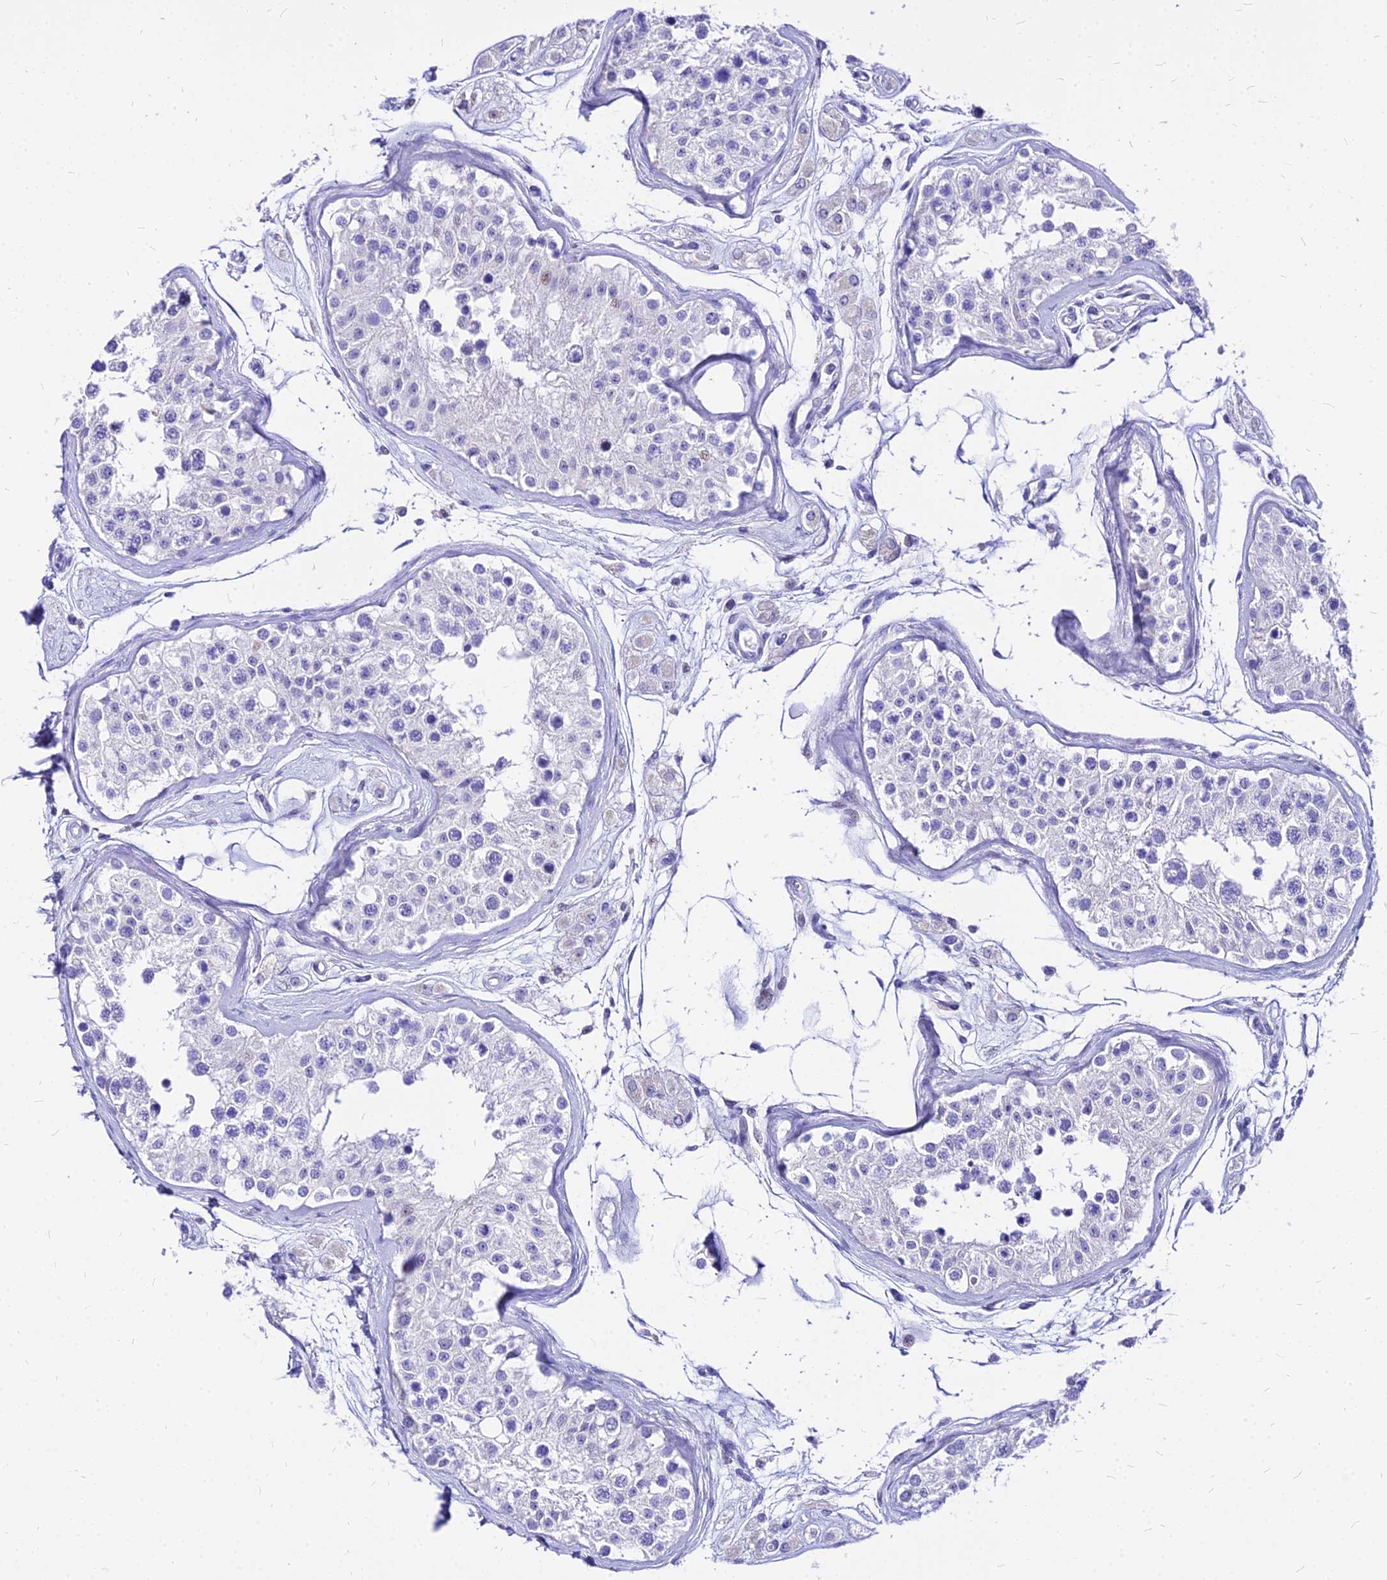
{"staining": {"intensity": "negative", "quantity": "none", "location": "none"}, "tissue": "testis", "cell_type": "Cells in seminiferous ducts", "image_type": "normal", "snomed": [{"axis": "morphology", "description": "Normal tissue, NOS"}, {"axis": "morphology", "description": "Adenocarcinoma, metastatic, NOS"}, {"axis": "topography", "description": "Testis"}], "caption": "Immunohistochemical staining of unremarkable testis reveals no significant staining in cells in seminiferous ducts. (DAB immunohistochemistry (IHC) with hematoxylin counter stain).", "gene": "CARD18", "patient": {"sex": "male", "age": 26}}